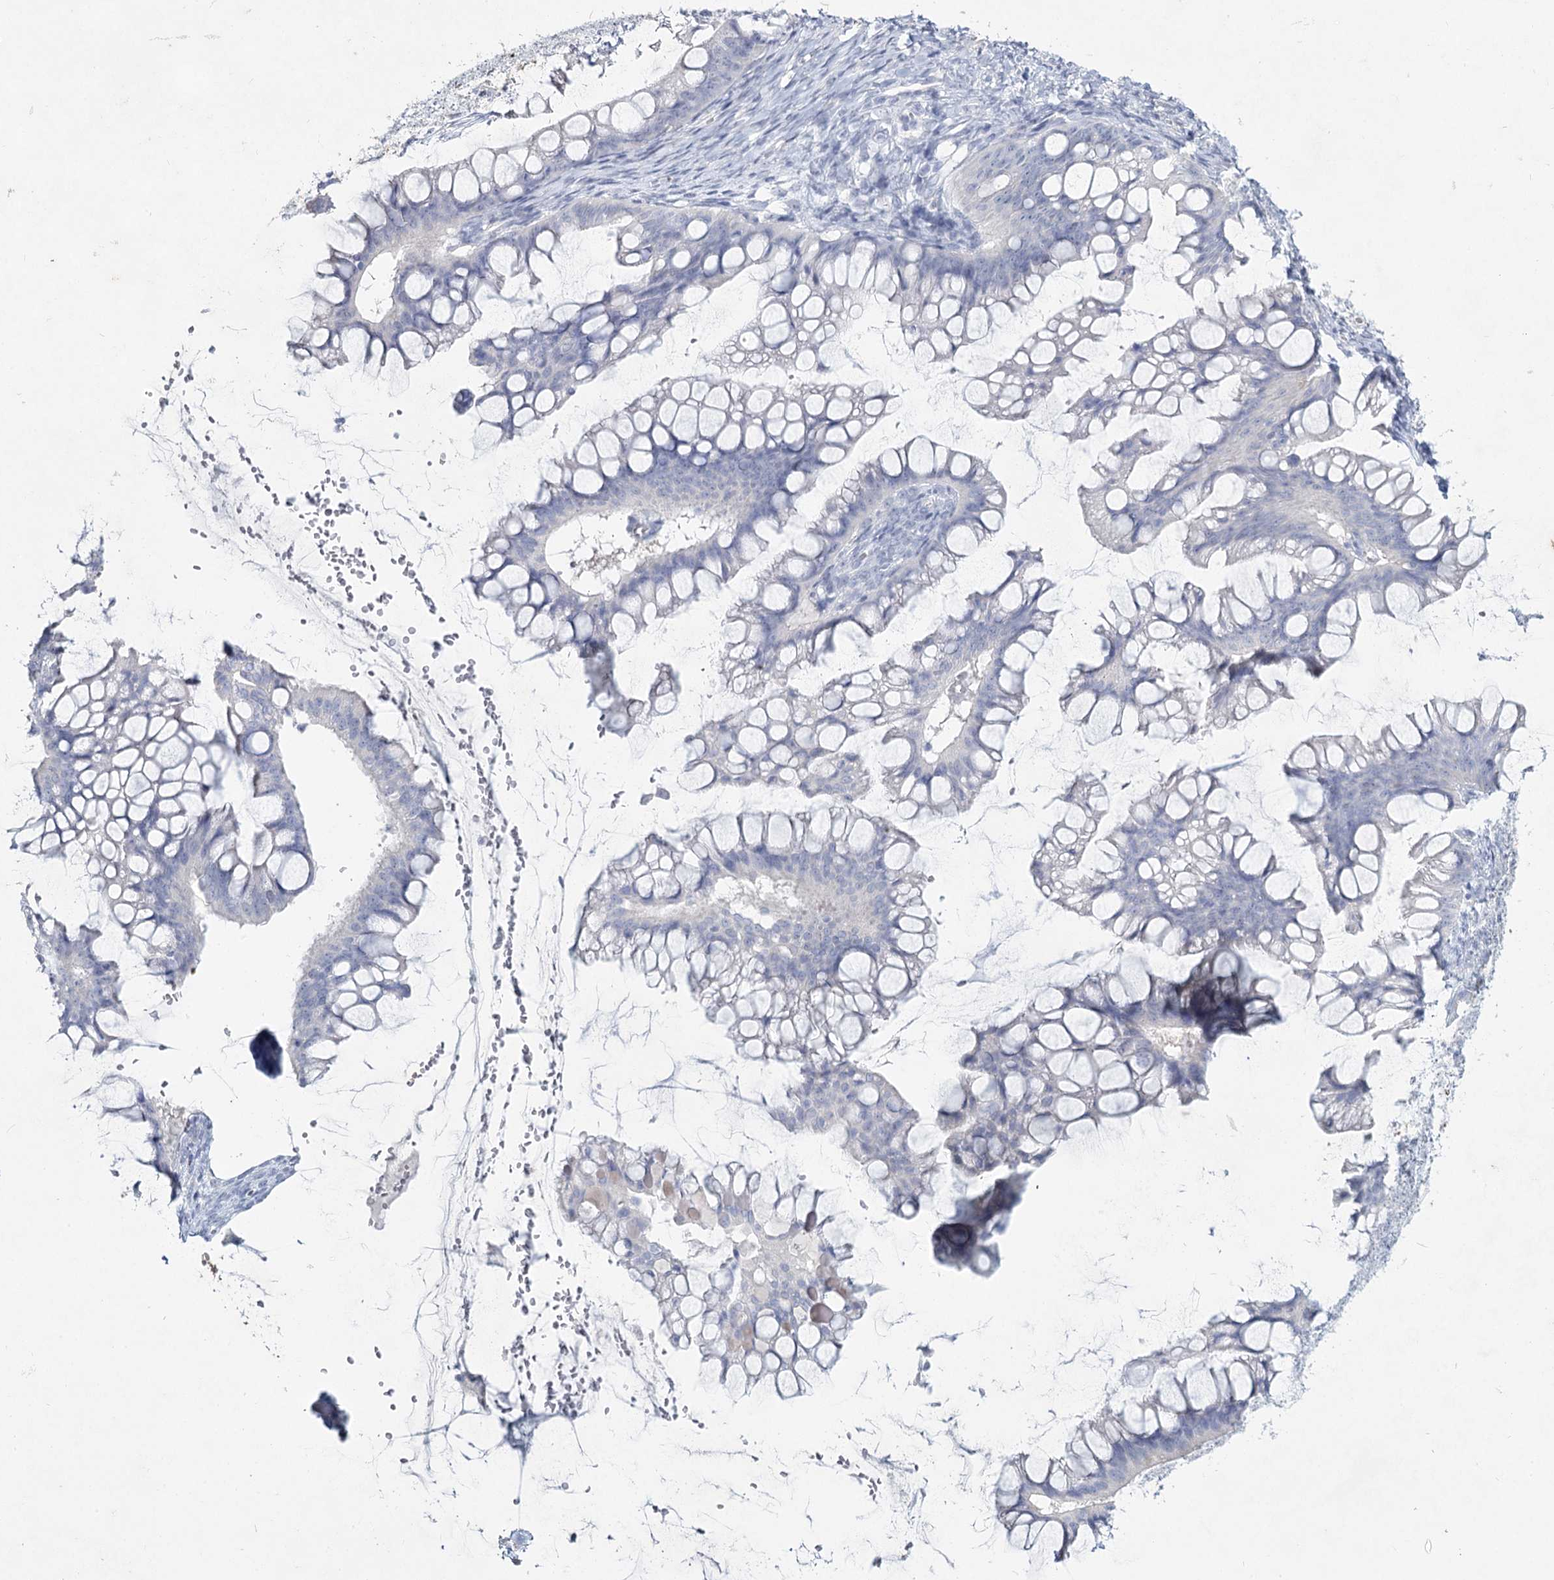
{"staining": {"intensity": "negative", "quantity": "none", "location": "none"}, "tissue": "ovarian cancer", "cell_type": "Tumor cells", "image_type": "cancer", "snomed": [{"axis": "morphology", "description": "Cystadenocarcinoma, mucinous, NOS"}, {"axis": "topography", "description": "Ovary"}], "caption": "This is an IHC photomicrograph of ovarian cancer (mucinous cystadenocarcinoma). There is no staining in tumor cells.", "gene": "CCDC73", "patient": {"sex": "female", "age": 73}}